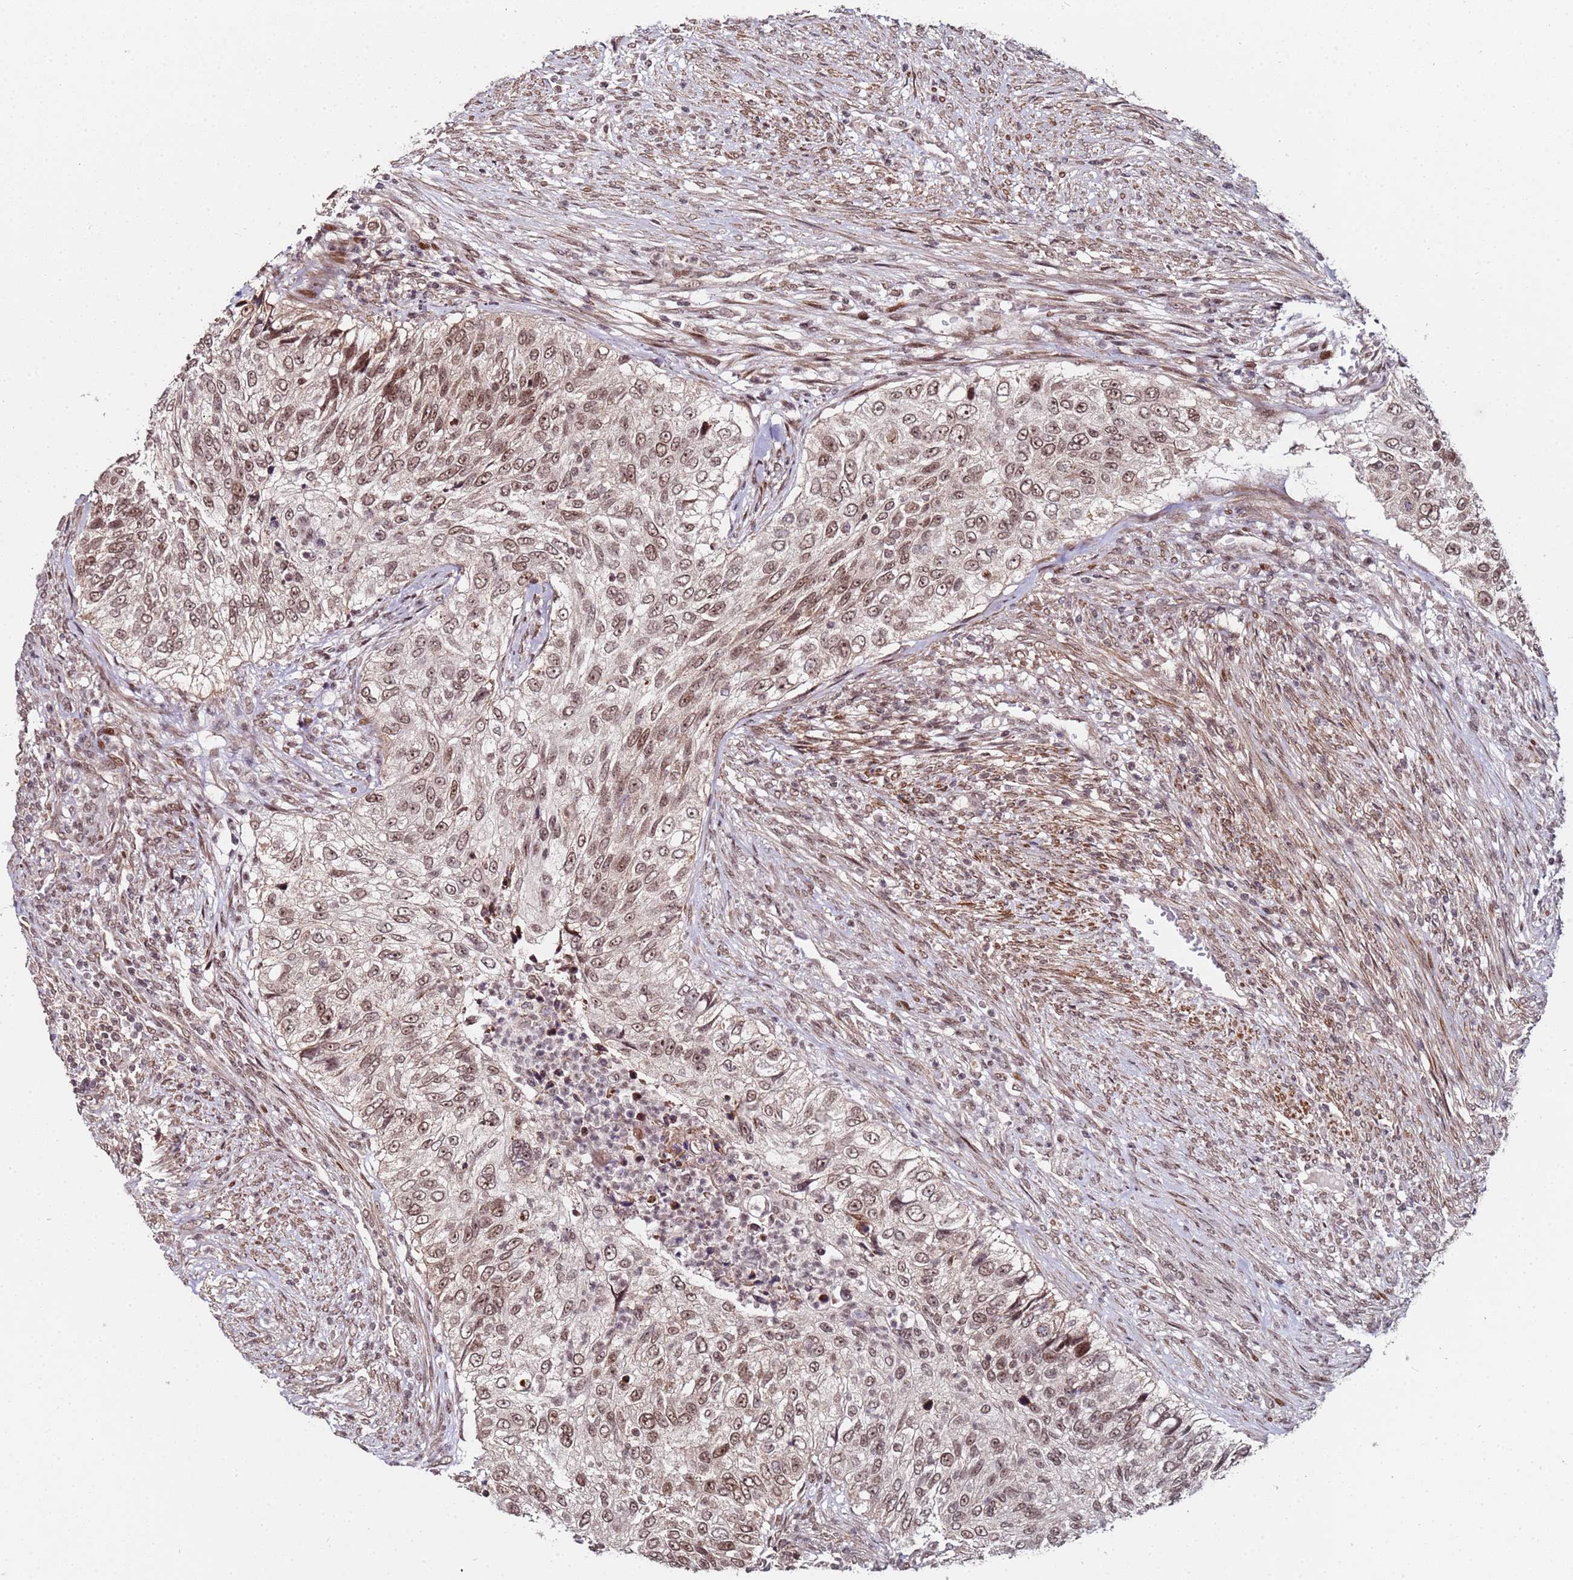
{"staining": {"intensity": "moderate", "quantity": ">75%", "location": "nuclear"}, "tissue": "urothelial cancer", "cell_type": "Tumor cells", "image_type": "cancer", "snomed": [{"axis": "morphology", "description": "Urothelial carcinoma, High grade"}, {"axis": "topography", "description": "Urinary bladder"}], "caption": "Urothelial carcinoma (high-grade) stained with immunohistochemistry (IHC) shows moderate nuclear positivity in approximately >75% of tumor cells.", "gene": "PPM1H", "patient": {"sex": "female", "age": 60}}